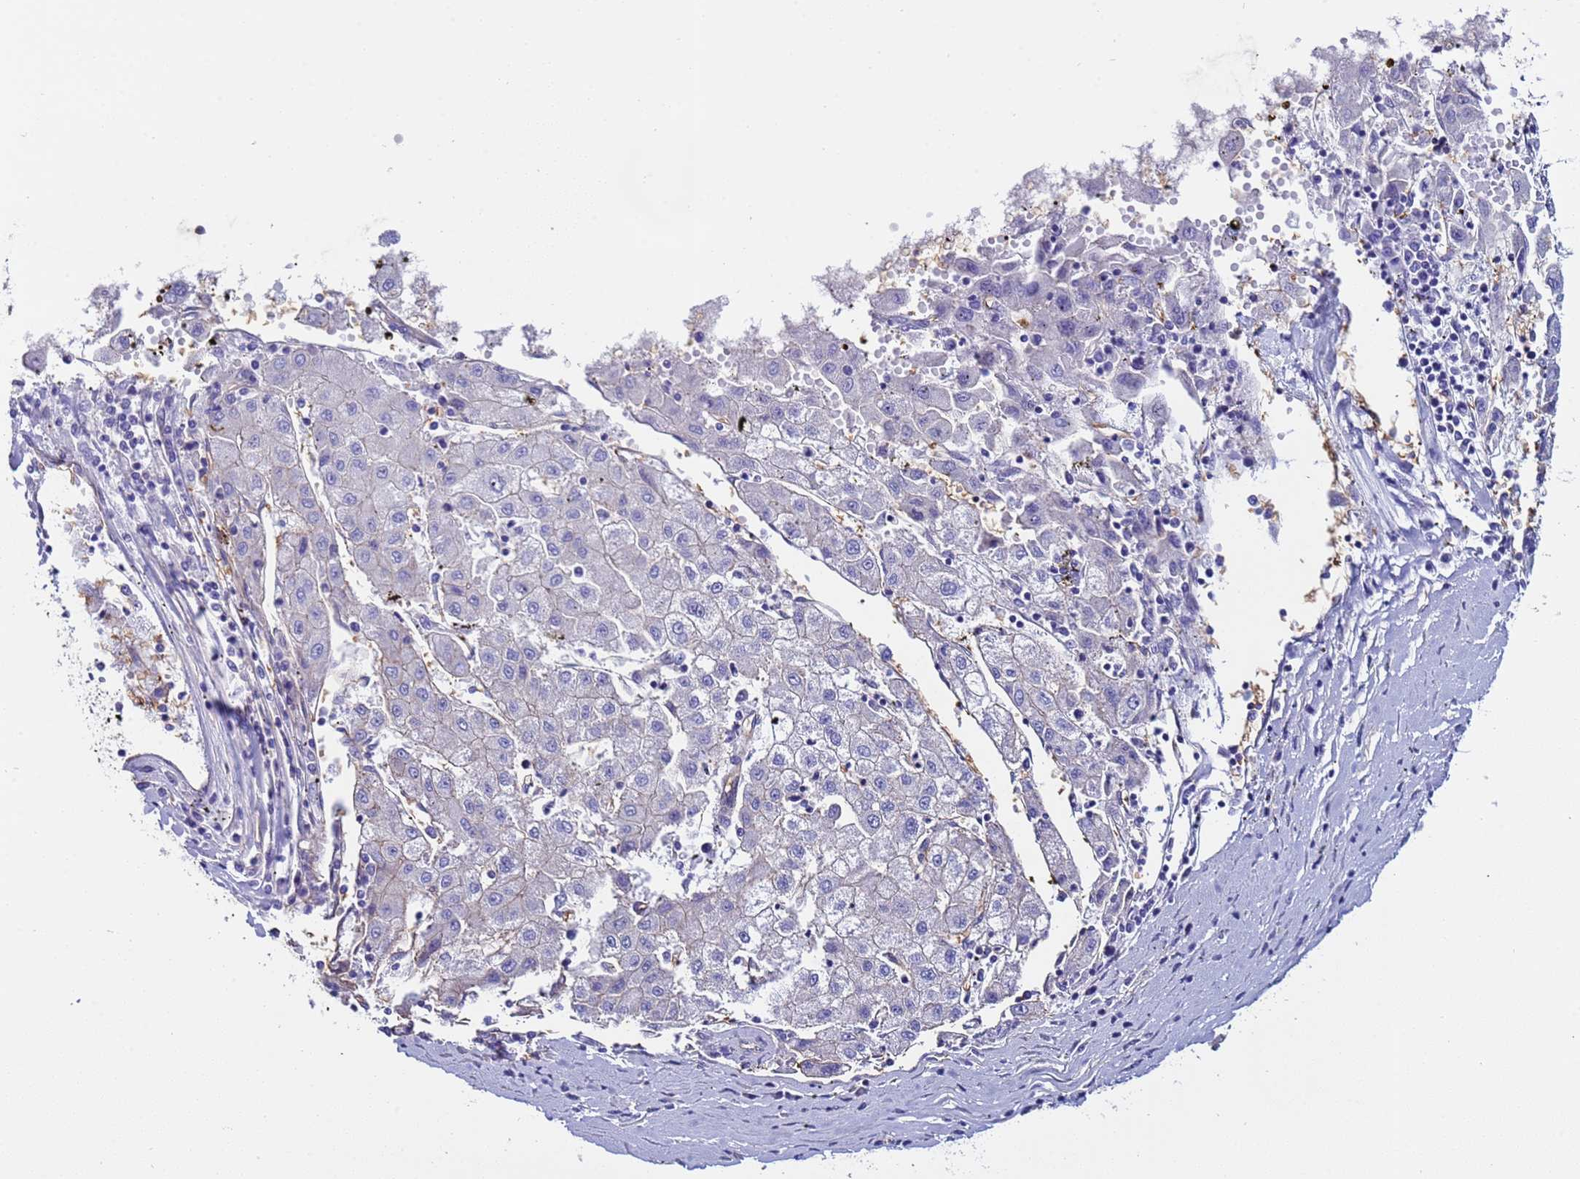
{"staining": {"intensity": "negative", "quantity": "none", "location": "none"}, "tissue": "liver cancer", "cell_type": "Tumor cells", "image_type": "cancer", "snomed": [{"axis": "morphology", "description": "Carcinoma, Hepatocellular, NOS"}, {"axis": "topography", "description": "Liver"}], "caption": "High magnification brightfield microscopy of liver cancer (hepatocellular carcinoma) stained with DAB (3,3'-diaminobenzidine) (brown) and counterstained with hematoxylin (blue): tumor cells show no significant expression. (Stains: DAB IHC with hematoxylin counter stain, Microscopy: brightfield microscopy at high magnification).", "gene": "ZNF248", "patient": {"sex": "male", "age": 72}}